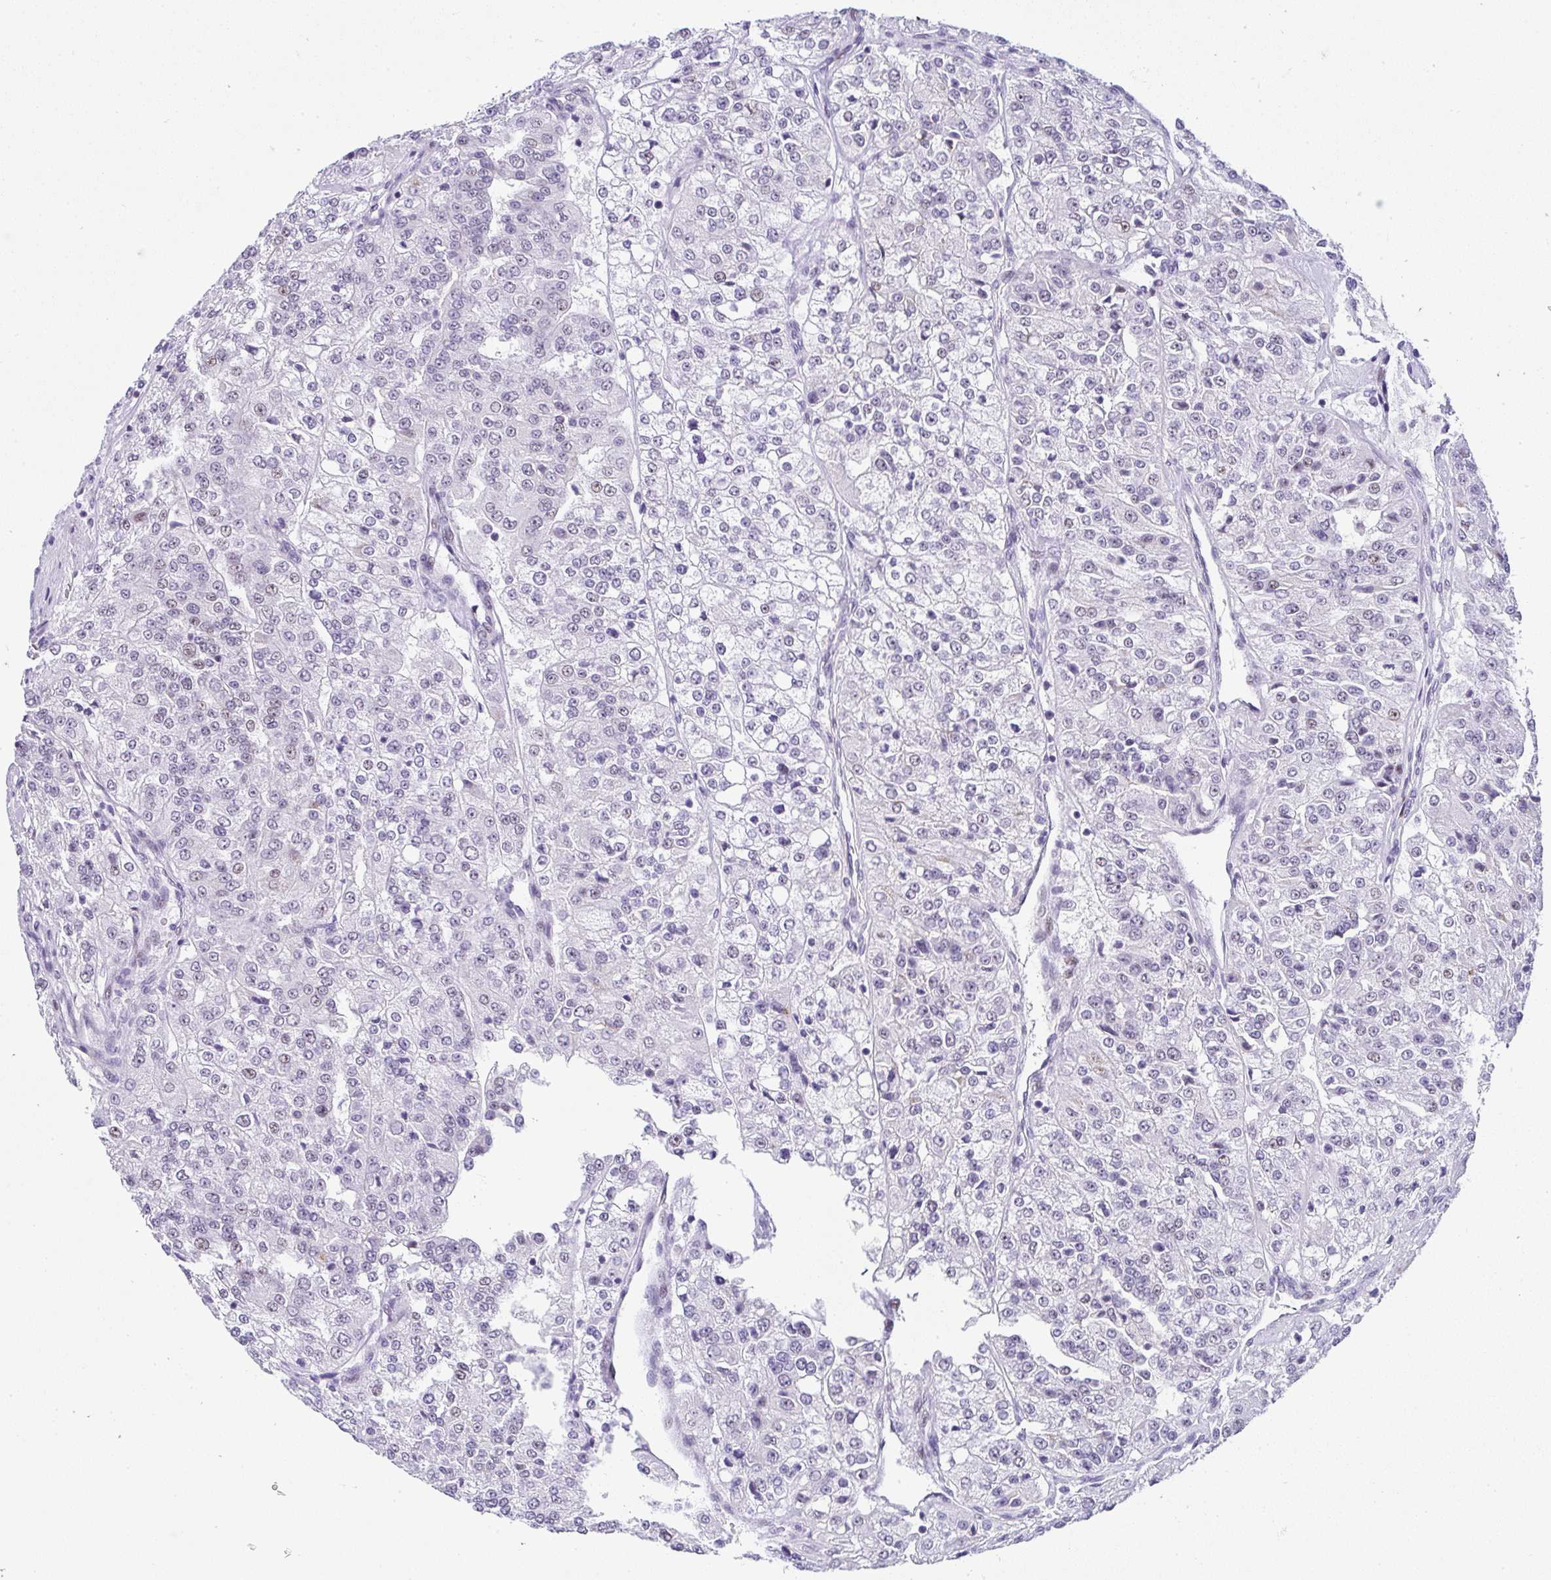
{"staining": {"intensity": "moderate", "quantity": "<25%", "location": "nuclear"}, "tissue": "renal cancer", "cell_type": "Tumor cells", "image_type": "cancer", "snomed": [{"axis": "morphology", "description": "Adenocarcinoma, NOS"}, {"axis": "topography", "description": "Kidney"}], "caption": "This image reveals adenocarcinoma (renal) stained with immunohistochemistry (IHC) to label a protein in brown. The nuclear of tumor cells show moderate positivity for the protein. Nuclei are counter-stained blue.", "gene": "NR1D2", "patient": {"sex": "female", "age": 63}}